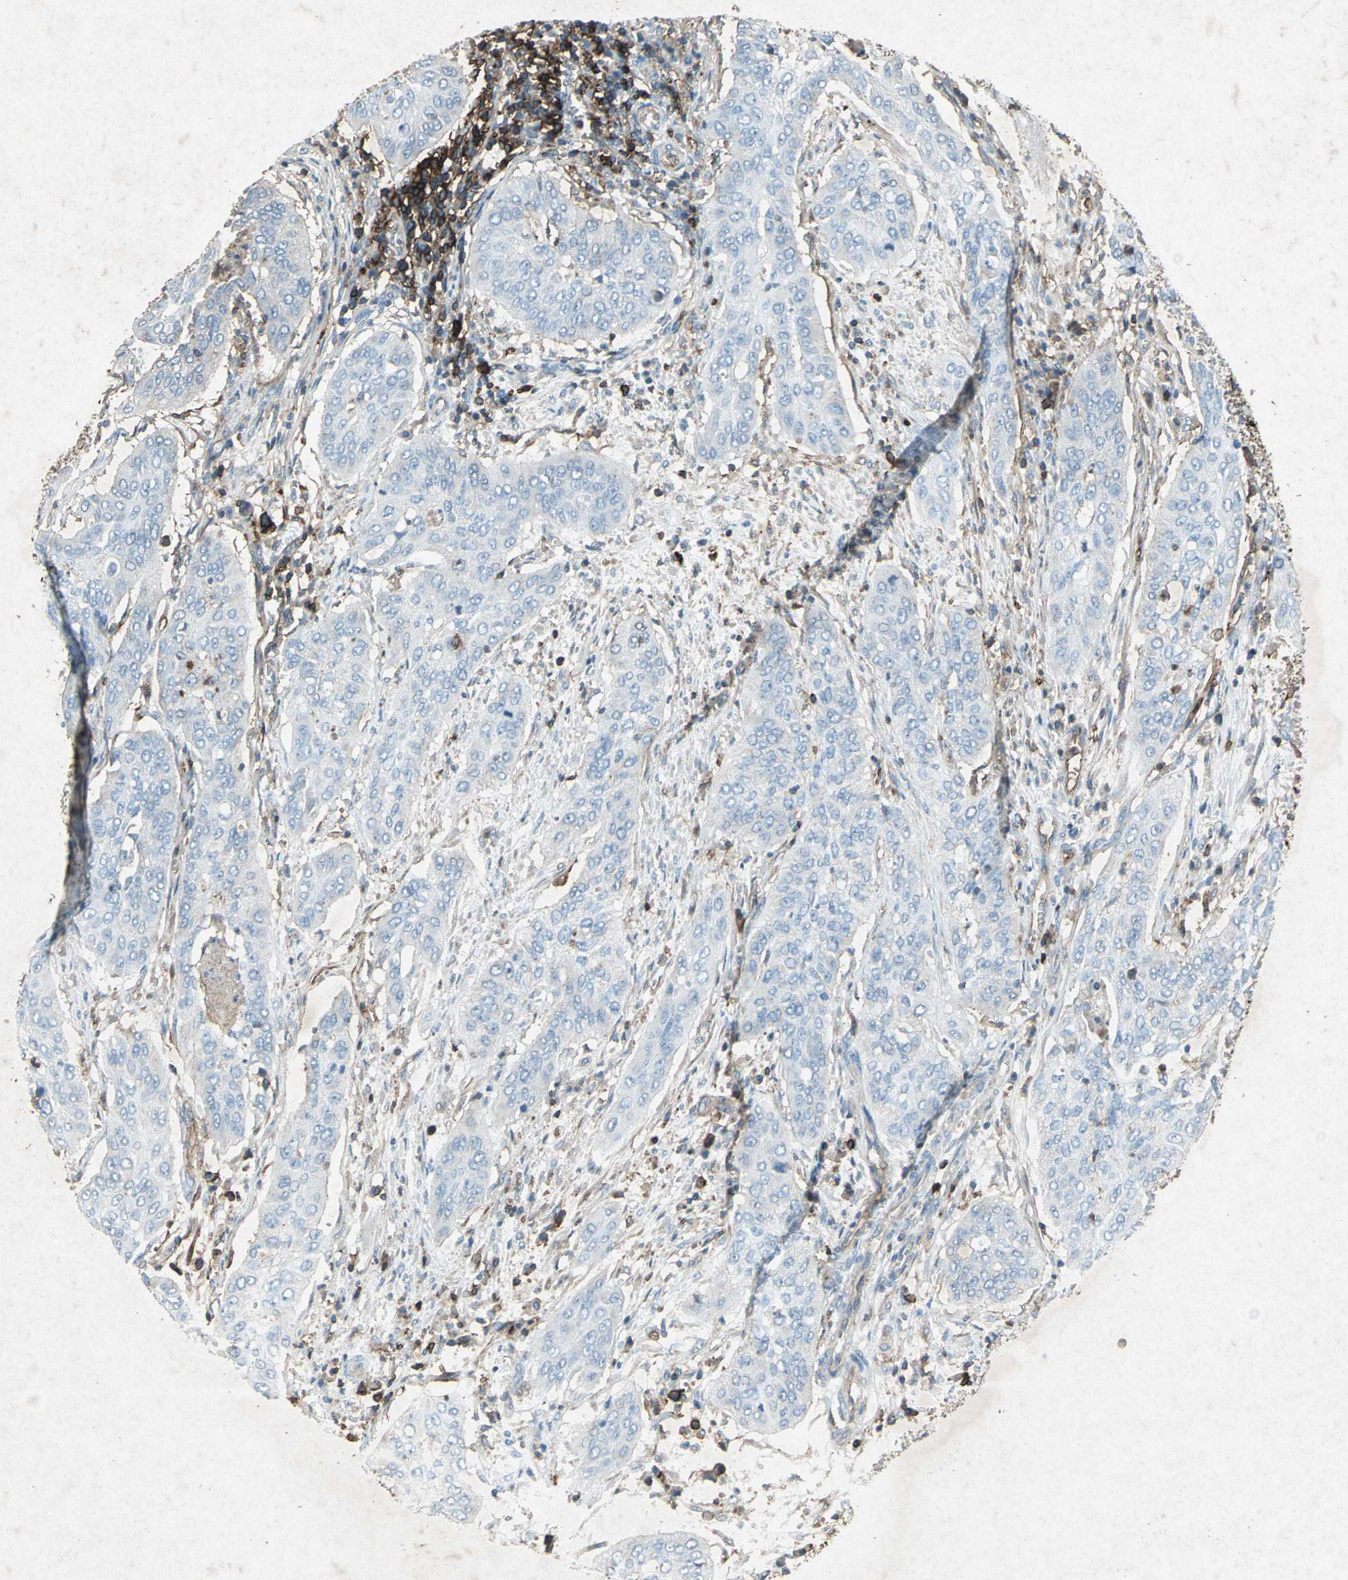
{"staining": {"intensity": "negative", "quantity": "none", "location": "none"}, "tissue": "cervical cancer", "cell_type": "Tumor cells", "image_type": "cancer", "snomed": [{"axis": "morphology", "description": "Squamous cell carcinoma, NOS"}, {"axis": "topography", "description": "Cervix"}], "caption": "High power microscopy histopathology image of an immunohistochemistry image of cervical cancer (squamous cell carcinoma), revealing no significant staining in tumor cells. (Brightfield microscopy of DAB (3,3'-diaminobenzidine) immunohistochemistry (IHC) at high magnification).", "gene": "CCR6", "patient": {"sex": "female", "age": 39}}